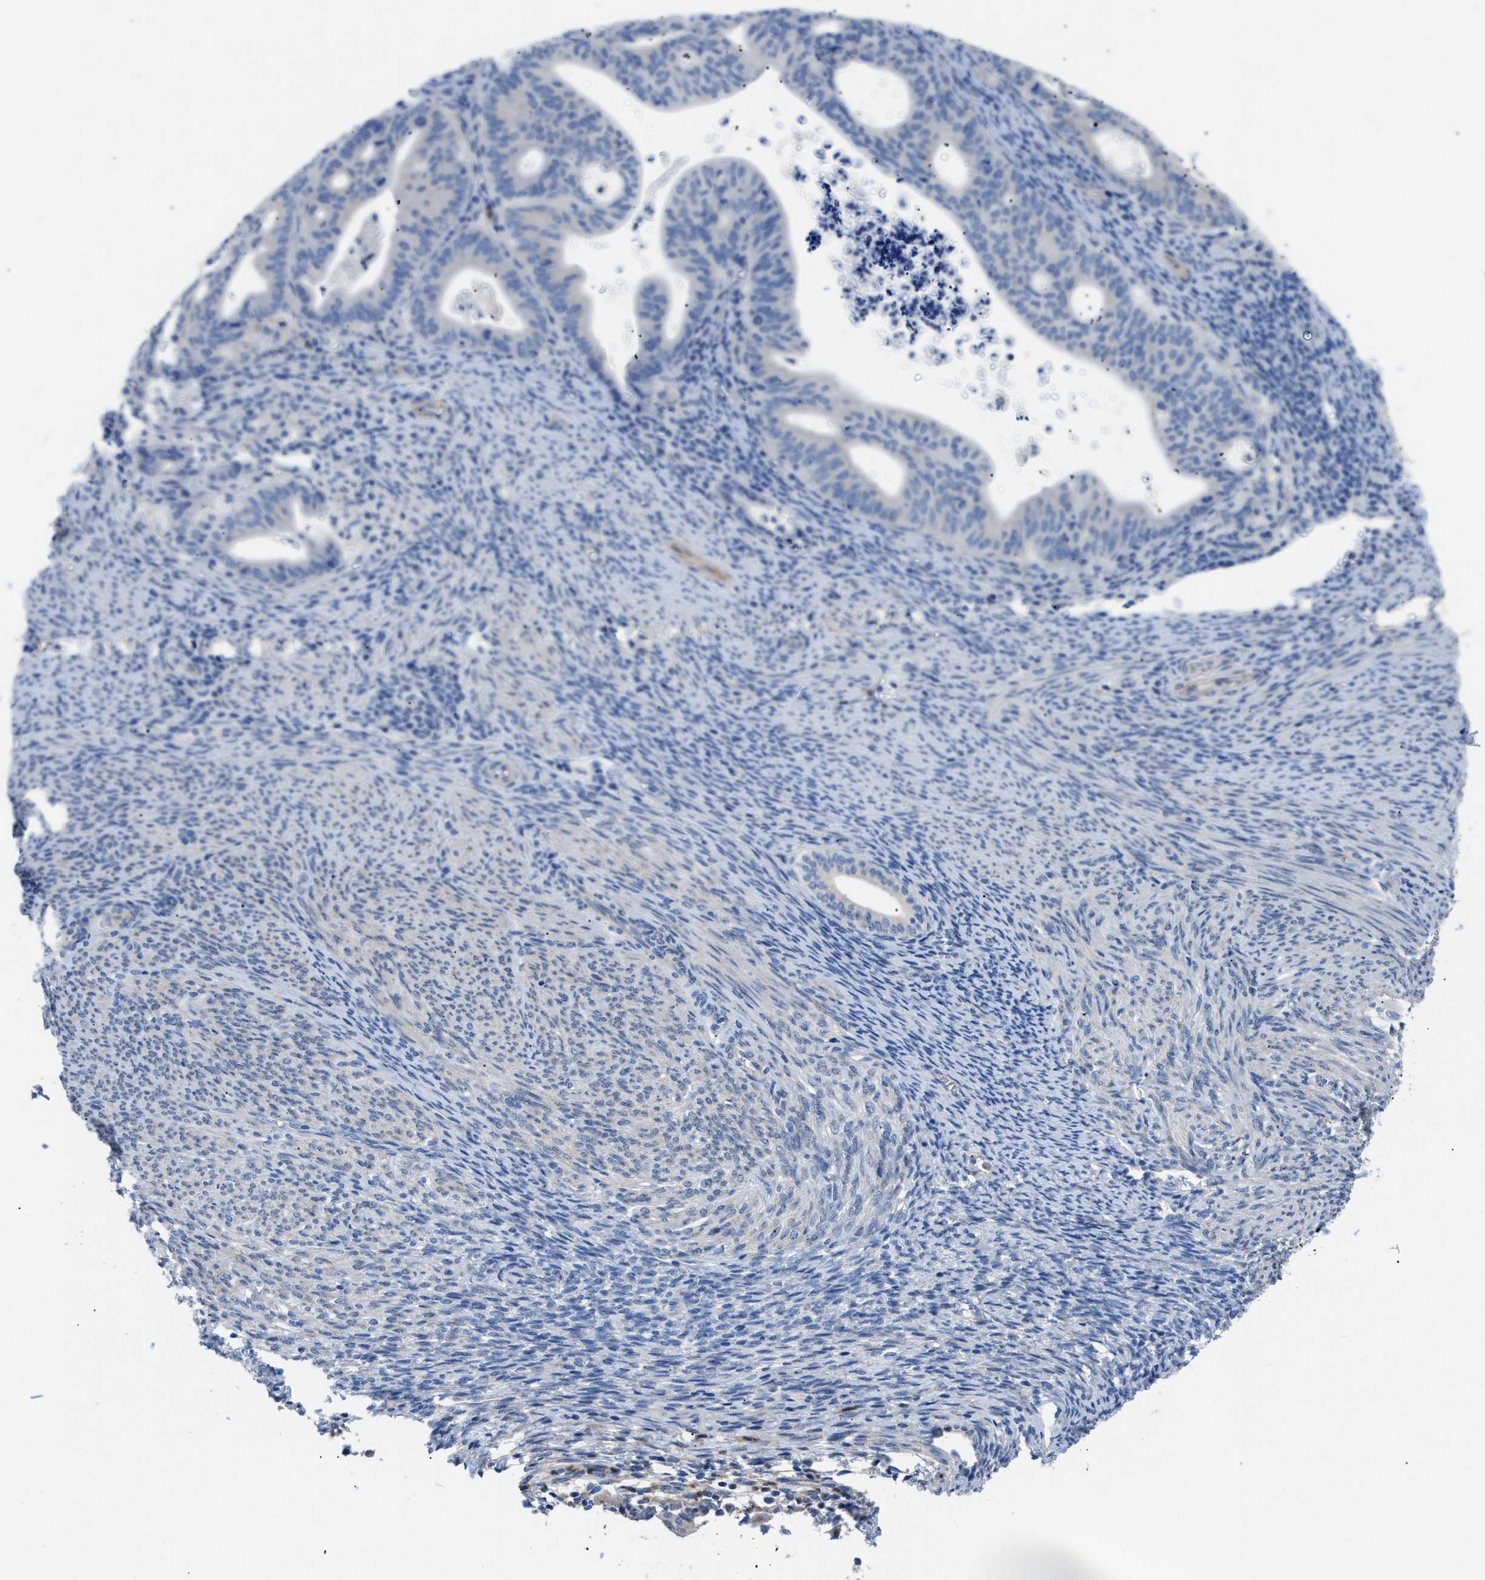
{"staining": {"intensity": "negative", "quantity": "none", "location": "none"}, "tissue": "endometrial cancer", "cell_type": "Tumor cells", "image_type": "cancer", "snomed": [{"axis": "morphology", "description": "Adenocarcinoma, NOS"}, {"axis": "topography", "description": "Uterus"}], "caption": "Tumor cells are negative for brown protein staining in adenocarcinoma (endometrial).", "gene": "ITPR1", "patient": {"sex": "female", "age": 83}}